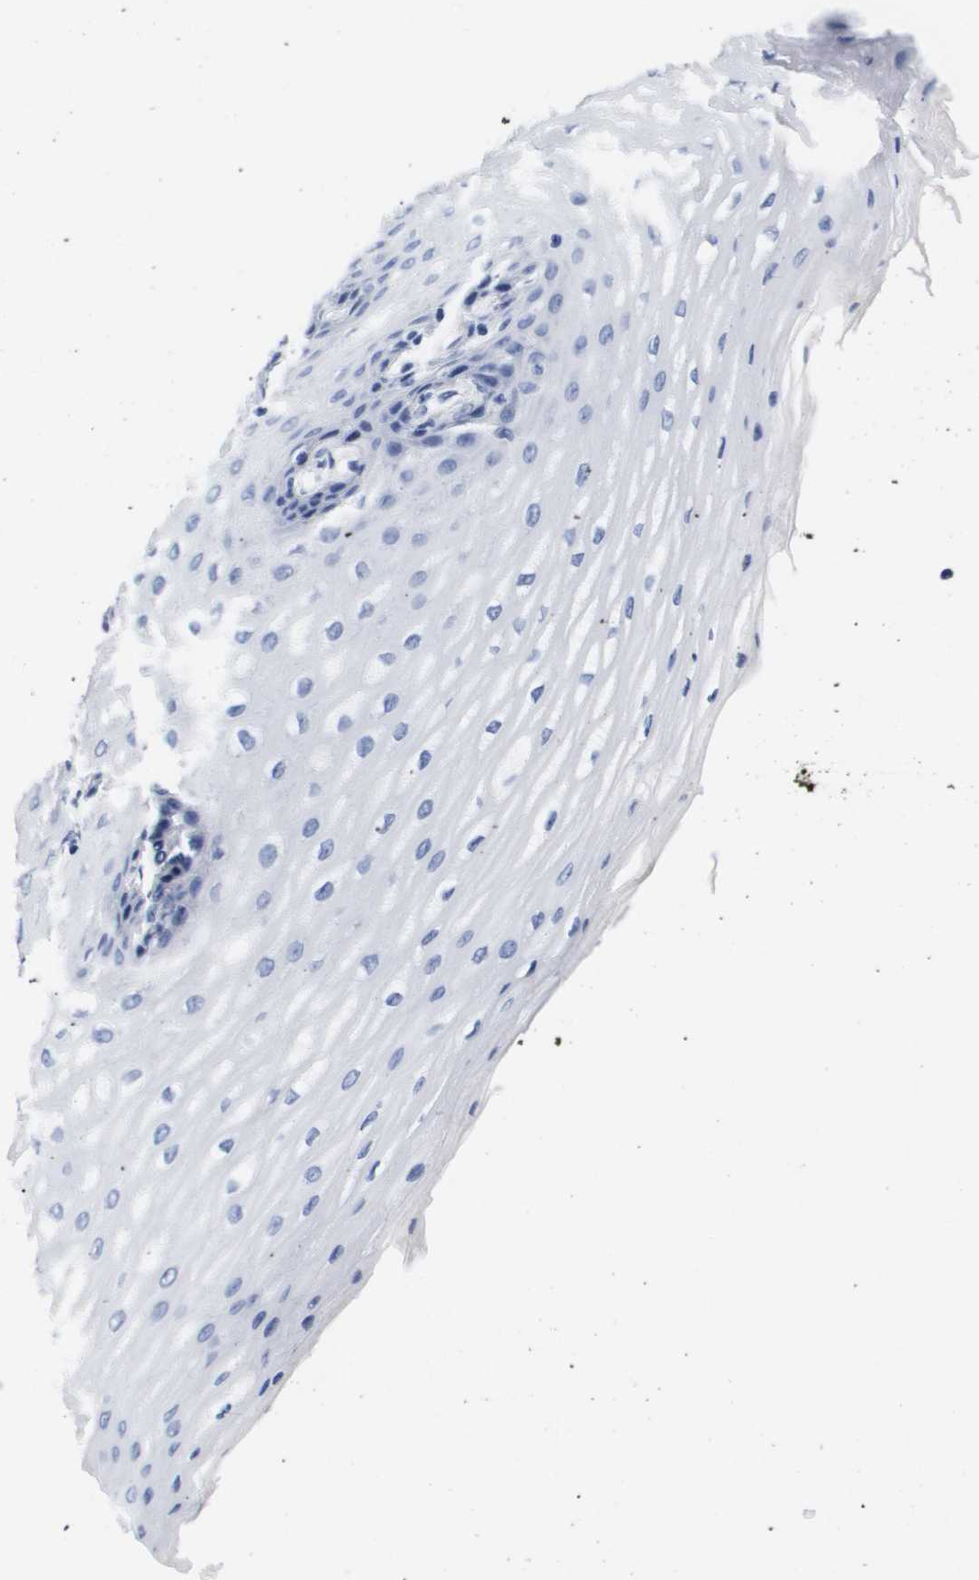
{"staining": {"intensity": "negative", "quantity": "none", "location": "none"}, "tissue": "esophagus", "cell_type": "Squamous epithelial cells", "image_type": "normal", "snomed": [{"axis": "morphology", "description": "Normal tissue, NOS"}, {"axis": "topography", "description": "Esophagus"}], "caption": "DAB immunohistochemical staining of unremarkable esophagus exhibits no significant expression in squamous epithelial cells.", "gene": "ATP6V0A4", "patient": {"sex": "male", "age": 54}}